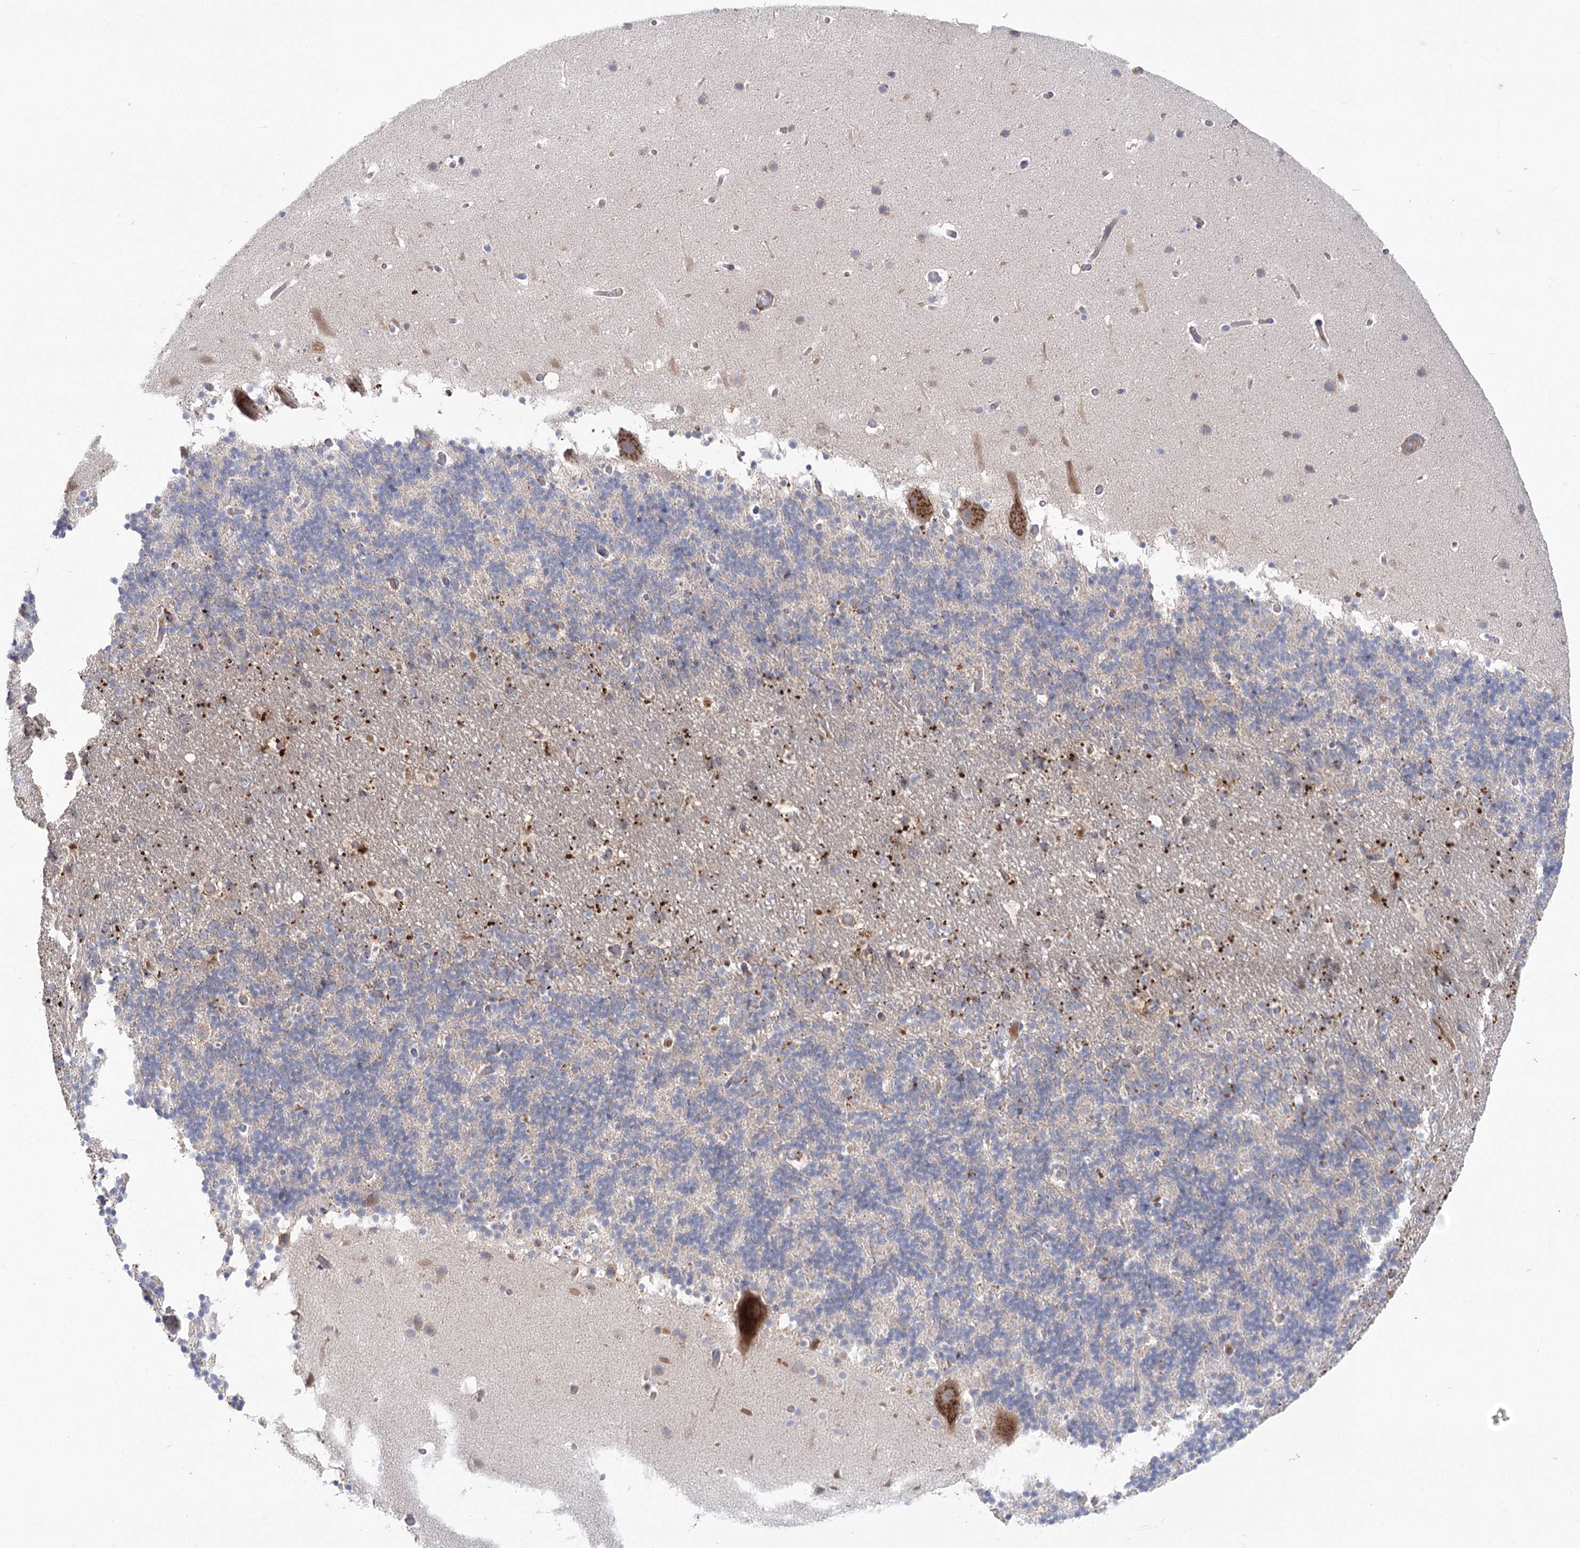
{"staining": {"intensity": "negative", "quantity": "none", "location": "none"}, "tissue": "cerebellum", "cell_type": "Cells in granular layer", "image_type": "normal", "snomed": [{"axis": "morphology", "description": "Normal tissue, NOS"}, {"axis": "topography", "description": "Cerebellum"}], "caption": "Protein analysis of benign cerebellum reveals no significant expression in cells in granular layer.", "gene": "GBF1", "patient": {"sex": "male", "age": 57}}